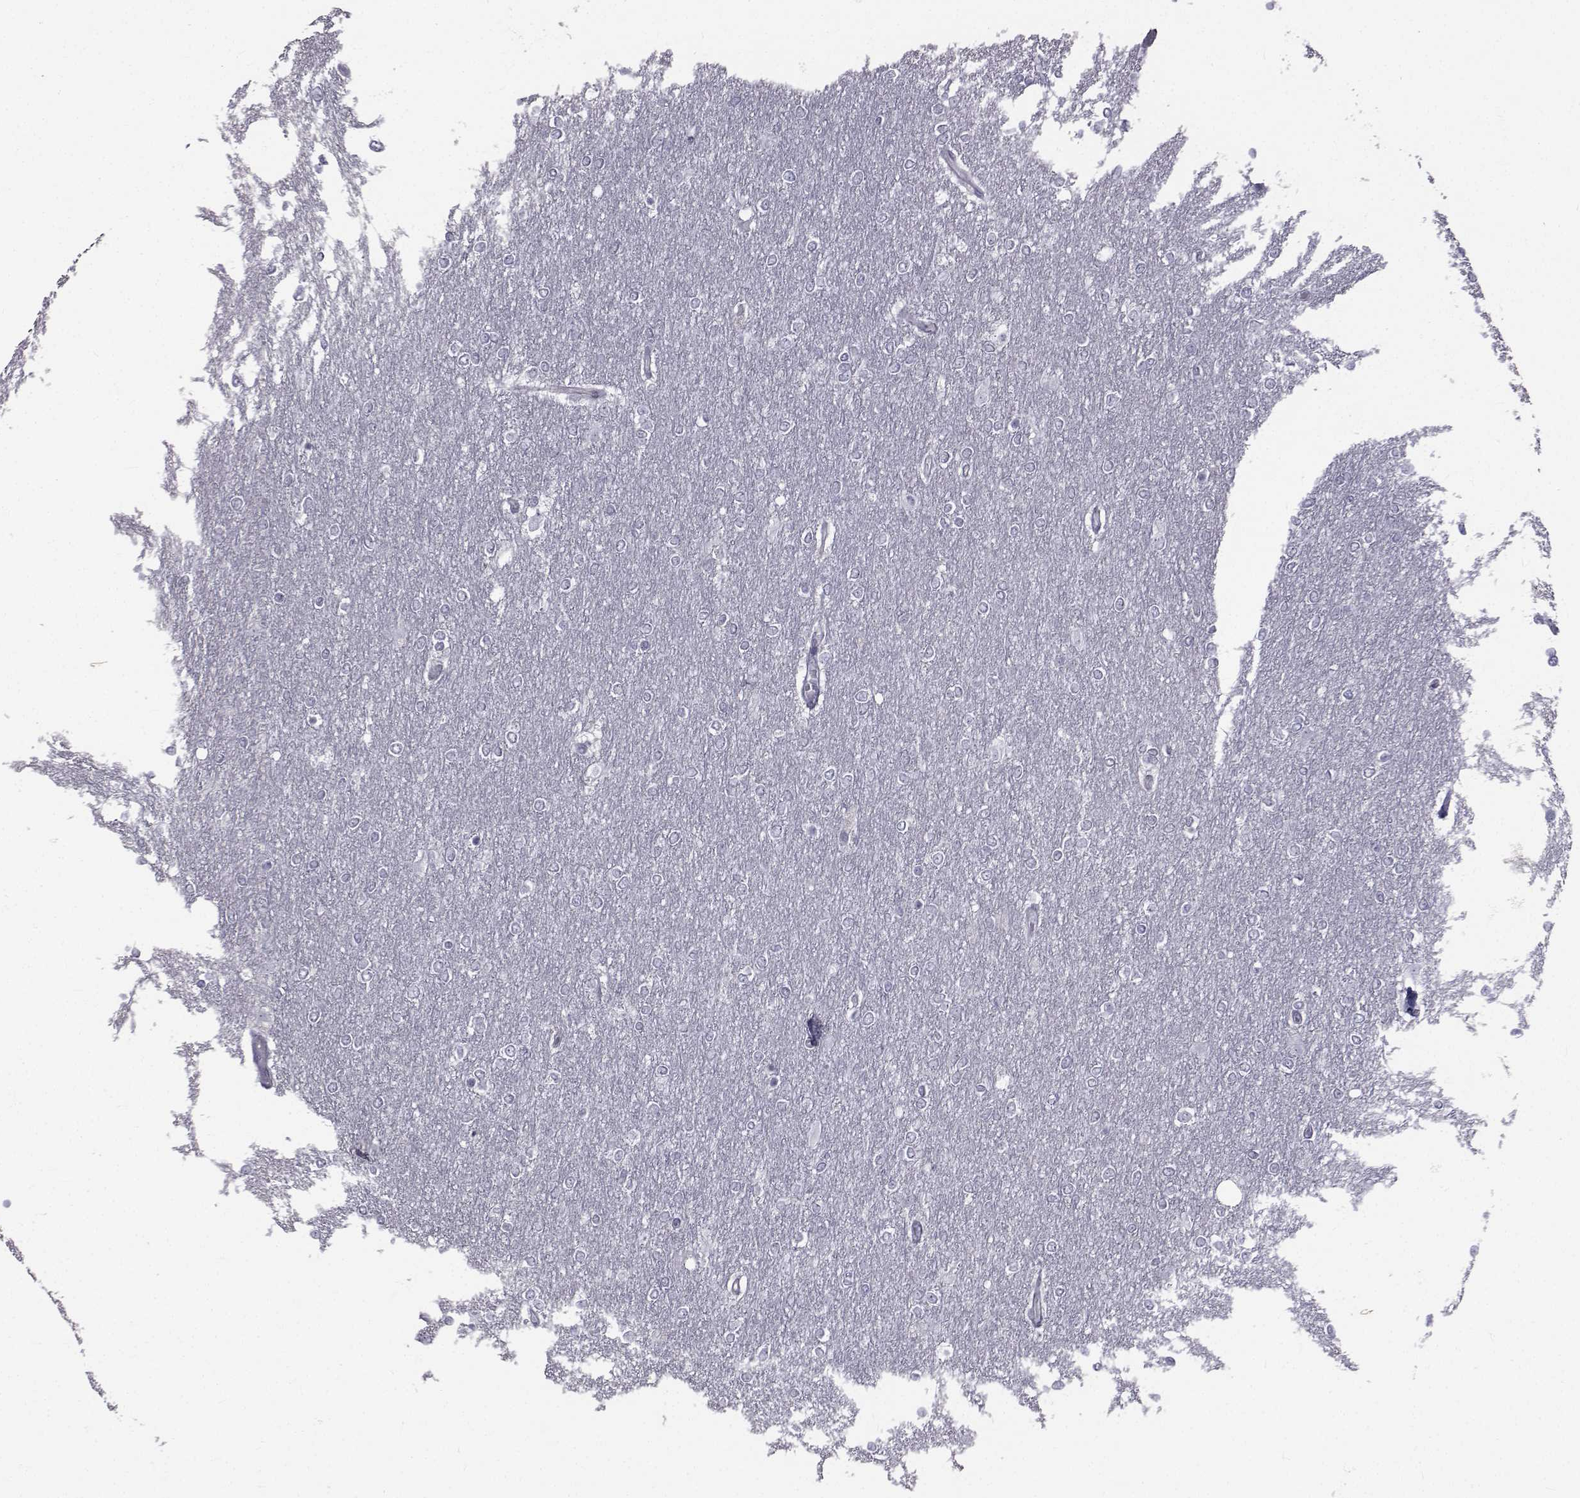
{"staining": {"intensity": "negative", "quantity": "none", "location": "none"}, "tissue": "glioma", "cell_type": "Tumor cells", "image_type": "cancer", "snomed": [{"axis": "morphology", "description": "Glioma, malignant, High grade"}, {"axis": "topography", "description": "Brain"}], "caption": "Tumor cells are negative for brown protein staining in glioma.", "gene": "SLC30A10", "patient": {"sex": "female", "age": 61}}